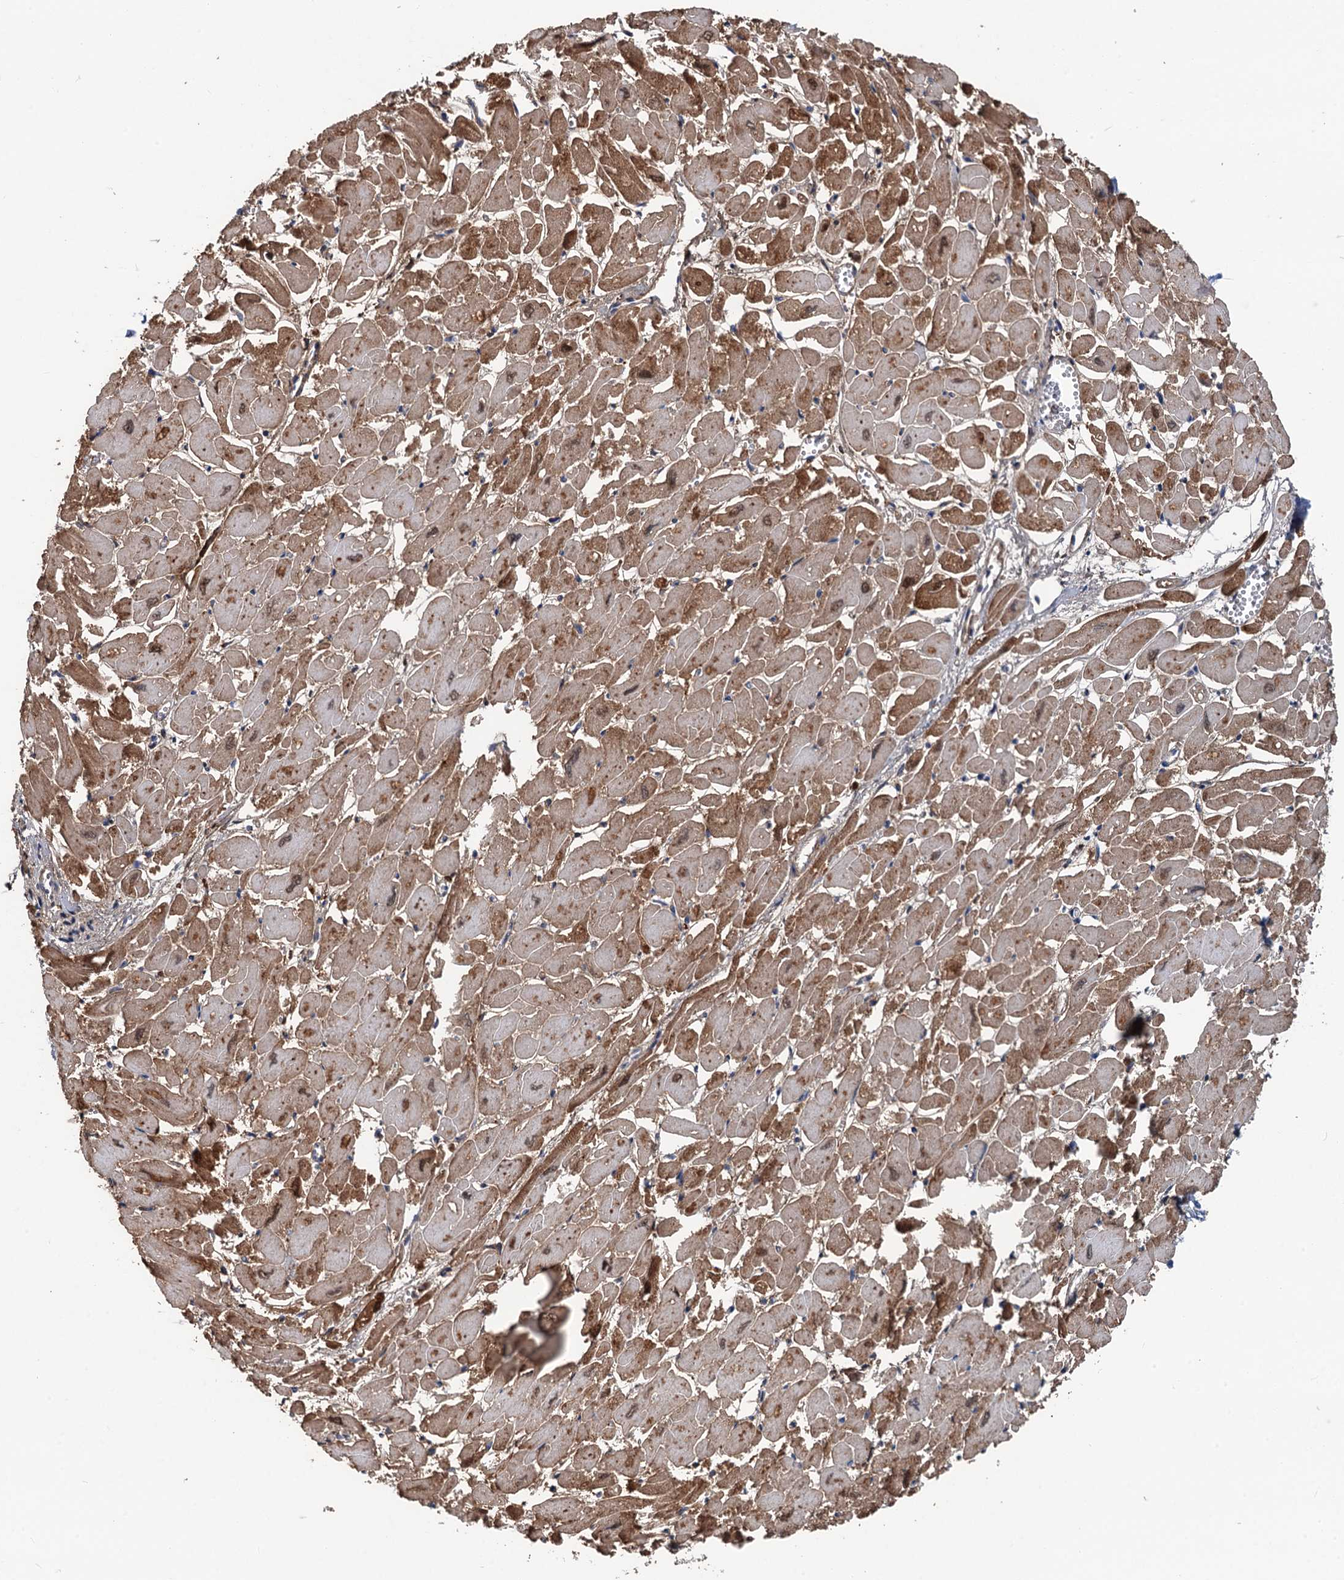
{"staining": {"intensity": "moderate", "quantity": ">75%", "location": "cytoplasmic/membranous"}, "tissue": "heart muscle", "cell_type": "Cardiomyocytes", "image_type": "normal", "snomed": [{"axis": "morphology", "description": "Normal tissue, NOS"}, {"axis": "topography", "description": "Heart"}], "caption": "IHC histopathology image of benign human heart muscle stained for a protein (brown), which exhibits medium levels of moderate cytoplasmic/membranous positivity in about >75% of cardiomyocytes.", "gene": "IVD", "patient": {"sex": "male", "age": 54}}